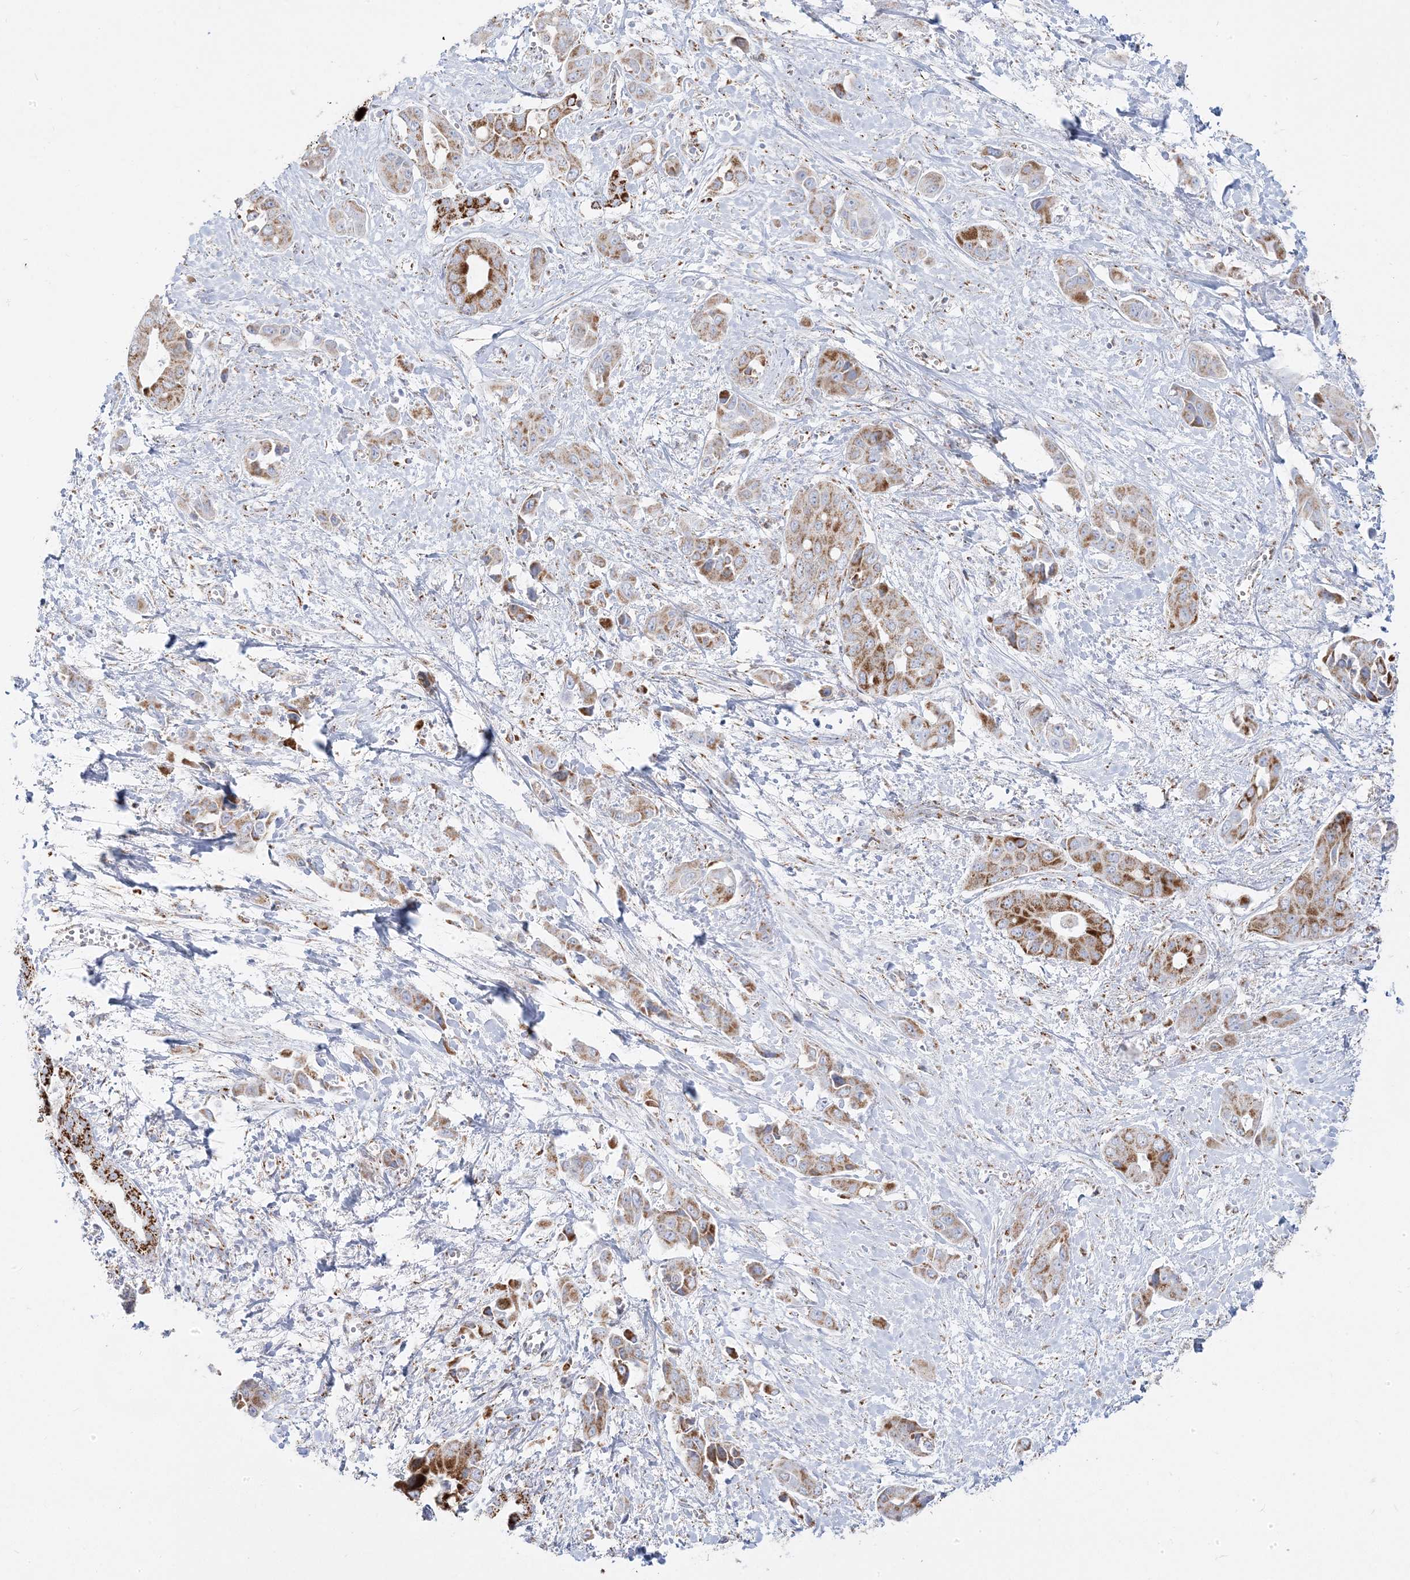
{"staining": {"intensity": "moderate", "quantity": "25%-75%", "location": "cytoplasmic/membranous"}, "tissue": "liver cancer", "cell_type": "Tumor cells", "image_type": "cancer", "snomed": [{"axis": "morphology", "description": "Cholangiocarcinoma"}, {"axis": "topography", "description": "Liver"}], "caption": "Immunohistochemistry (DAB) staining of human liver cholangiocarcinoma displays moderate cytoplasmic/membranous protein positivity in approximately 25%-75% of tumor cells.", "gene": "PCCB", "patient": {"sex": "female", "age": 52}}